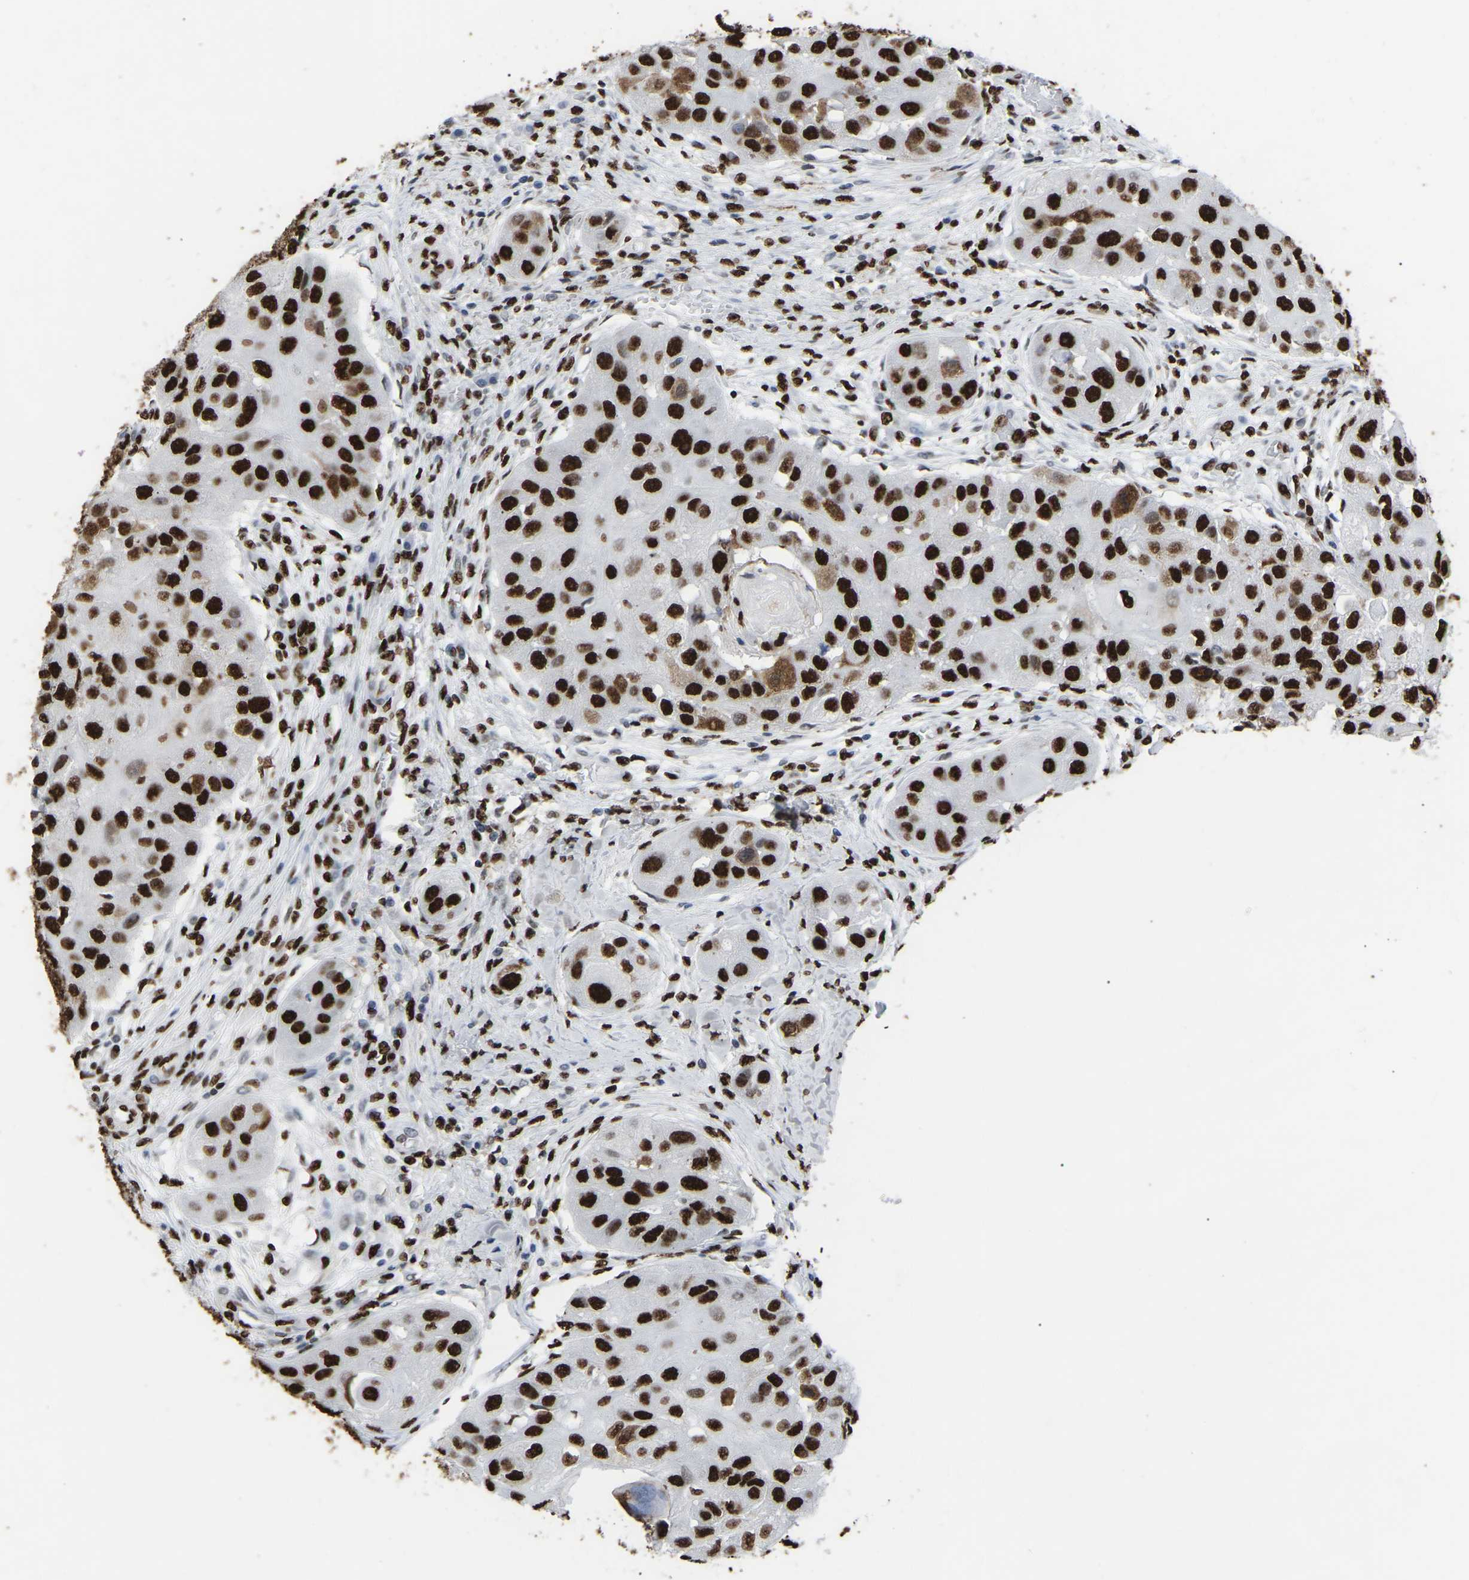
{"staining": {"intensity": "strong", "quantity": ">75%", "location": "nuclear"}, "tissue": "head and neck cancer", "cell_type": "Tumor cells", "image_type": "cancer", "snomed": [{"axis": "morphology", "description": "Normal tissue, NOS"}, {"axis": "morphology", "description": "Squamous cell carcinoma, NOS"}, {"axis": "topography", "description": "Skeletal muscle"}, {"axis": "topography", "description": "Head-Neck"}], "caption": "Immunohistochemical staining of human head and neck squamous cell carcinoma demonstrates strong nuclear protein positivity in approximately >75% of tumor cells. The protein of interest is shown in brown color, while the nuclei are stained blue.", "gene": "RBL2", "patient": {"sex": "male", "age": 51}}